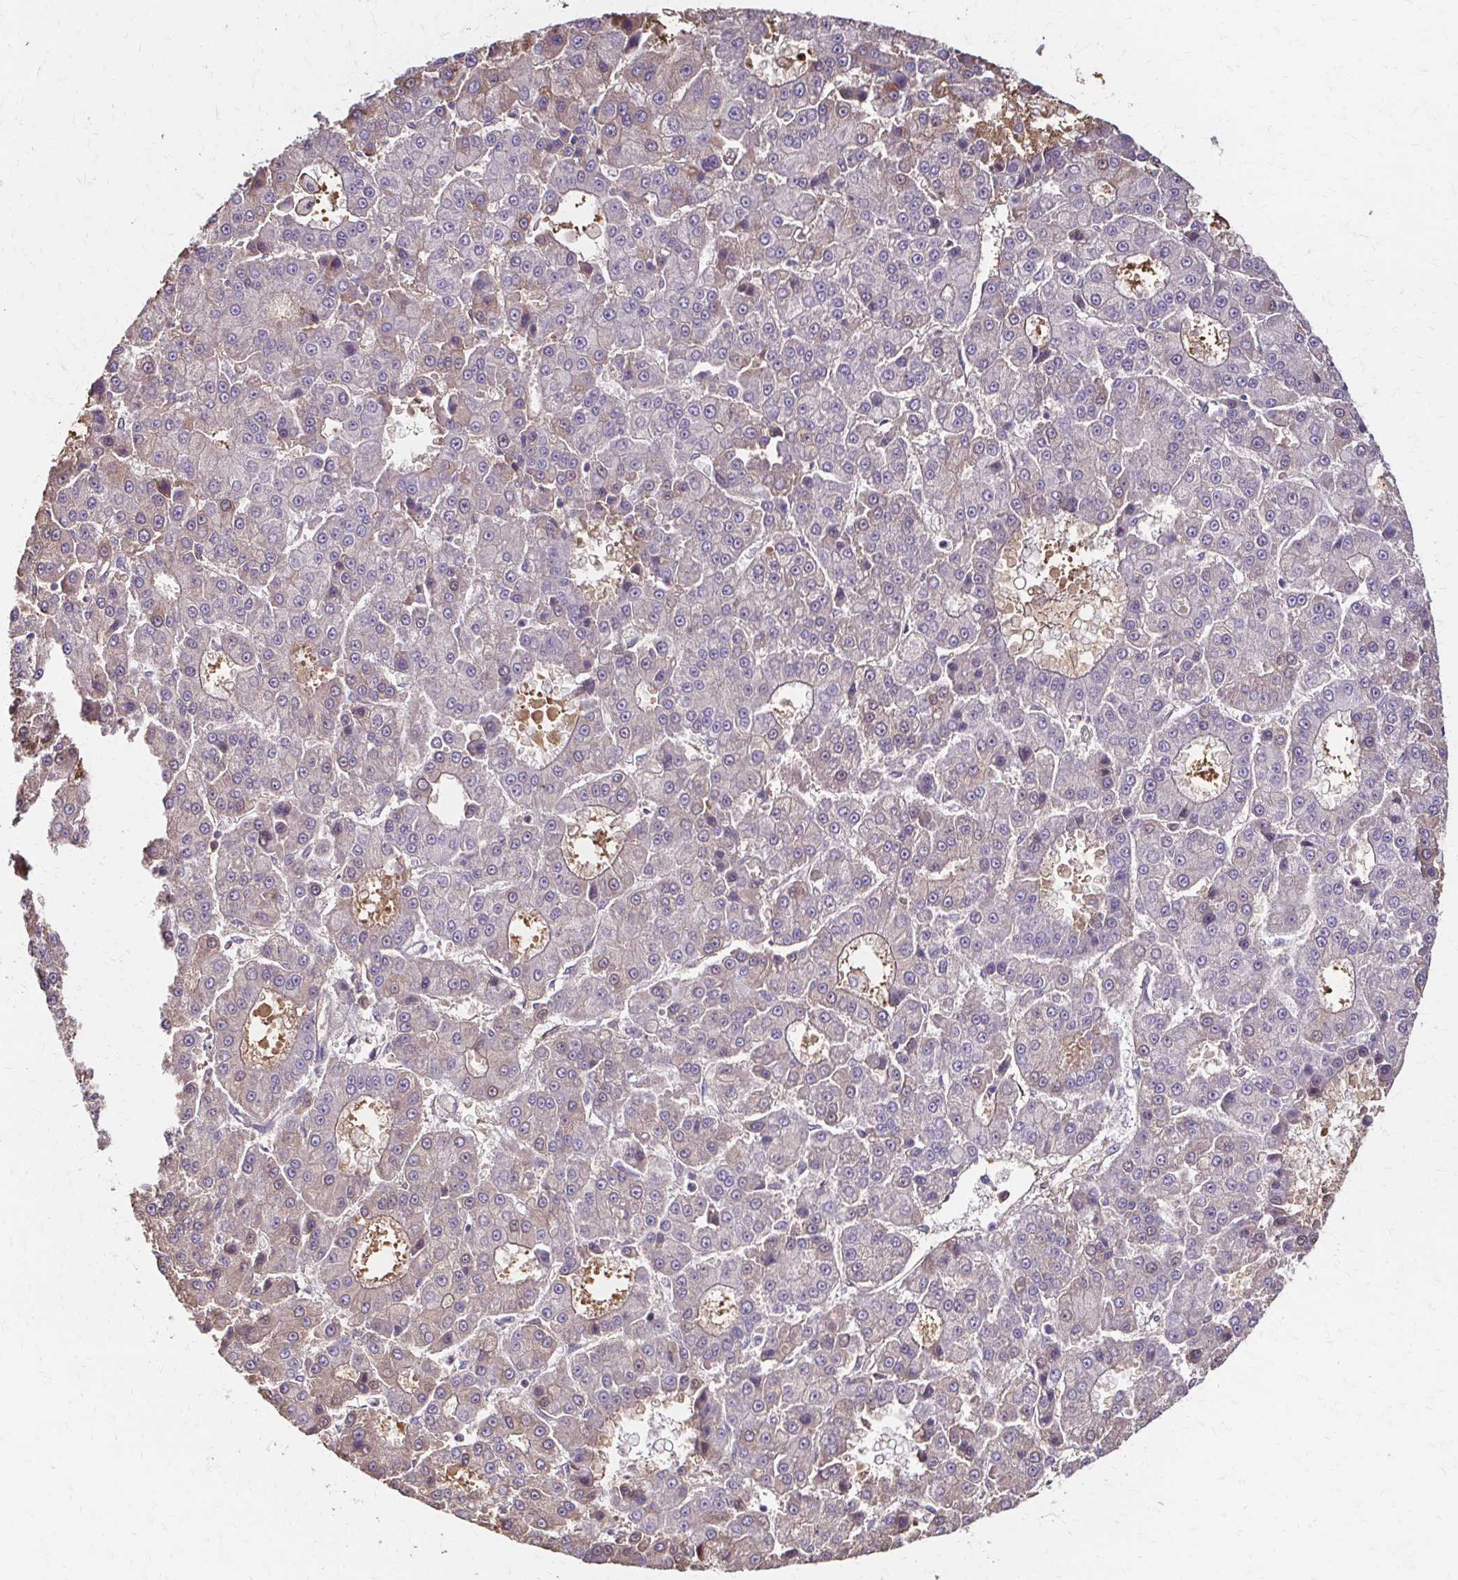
{"staining": {"intensity": "negative", "quantity": "none", "location": "none"}, "tissue": "liver cancer", "cell_type": "Tumor cells", "image_type": "cancer", "snomed": [{"axis": "morphology", "description": "Carcinoma, Hepatocellular, NOS"}, {"axis": "topography", "description": "Liver"}], "caption": "Liver hepatocellular carcinoma was stained to show a protein in brown. There is no significant expression in tumor cells.", "gene": "IL18BP", "patient": {"sex": "male", "age": 70}}